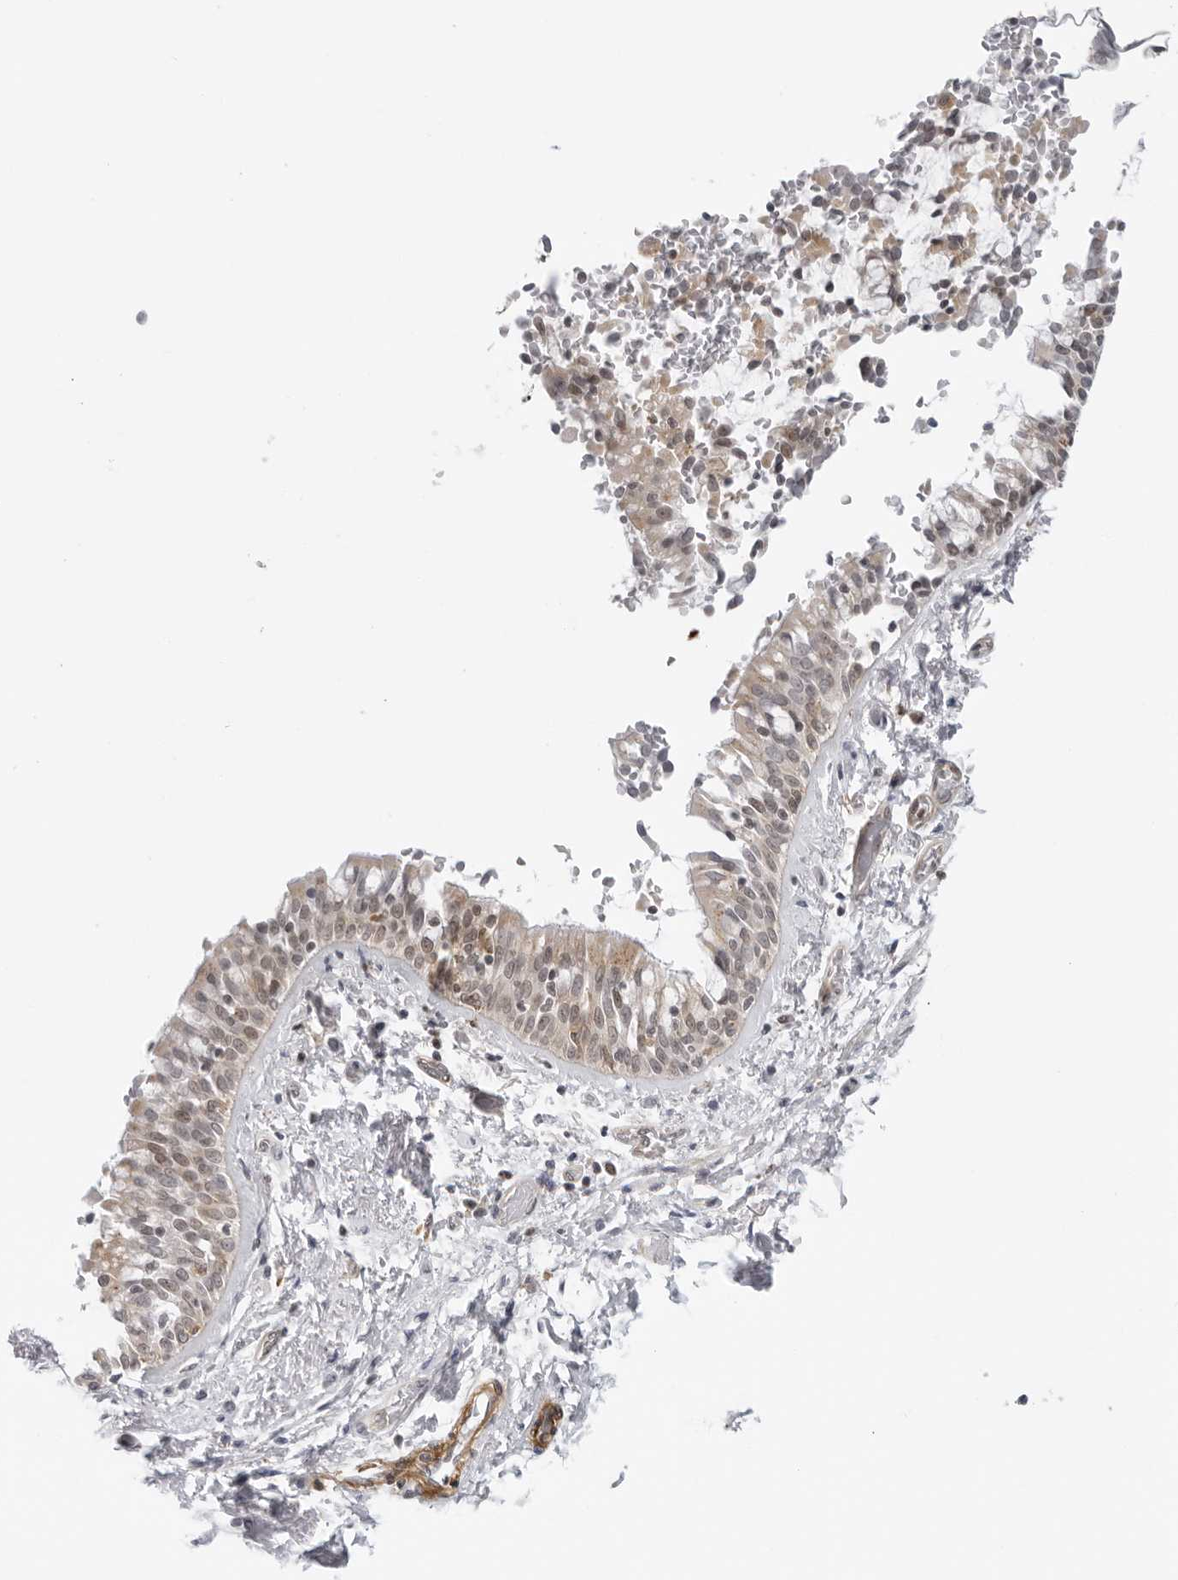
{"staining": {"intensity": "moderate", "quantity": "<25%", "location": "nuclear"}, "tissue": "bronchus", "cell_type": "Respiratory epithelial cells", "image_type": "normal", "snomed": [{"axis": "morphology", "description": "Normal tissue, NOS"}, {"axis": "morphology", "description": "Inflammation, NOS"}, {"axis": "topography", "description": "Cartilage tissue"}, {"axis": "topography", "description": "Bronchus"}, {"axis": "topography", "description": "Lung"}], "caption": "Protein staining of unremarkable bronchus reveals moderate nuclear expression in approximately <25% of respiratory epithelial cells. (brown staining indicates protein expression, while blue staining denotes nuclei).", "gene": "SUGCT", "patient": {"sex": "female", "age": 64}}